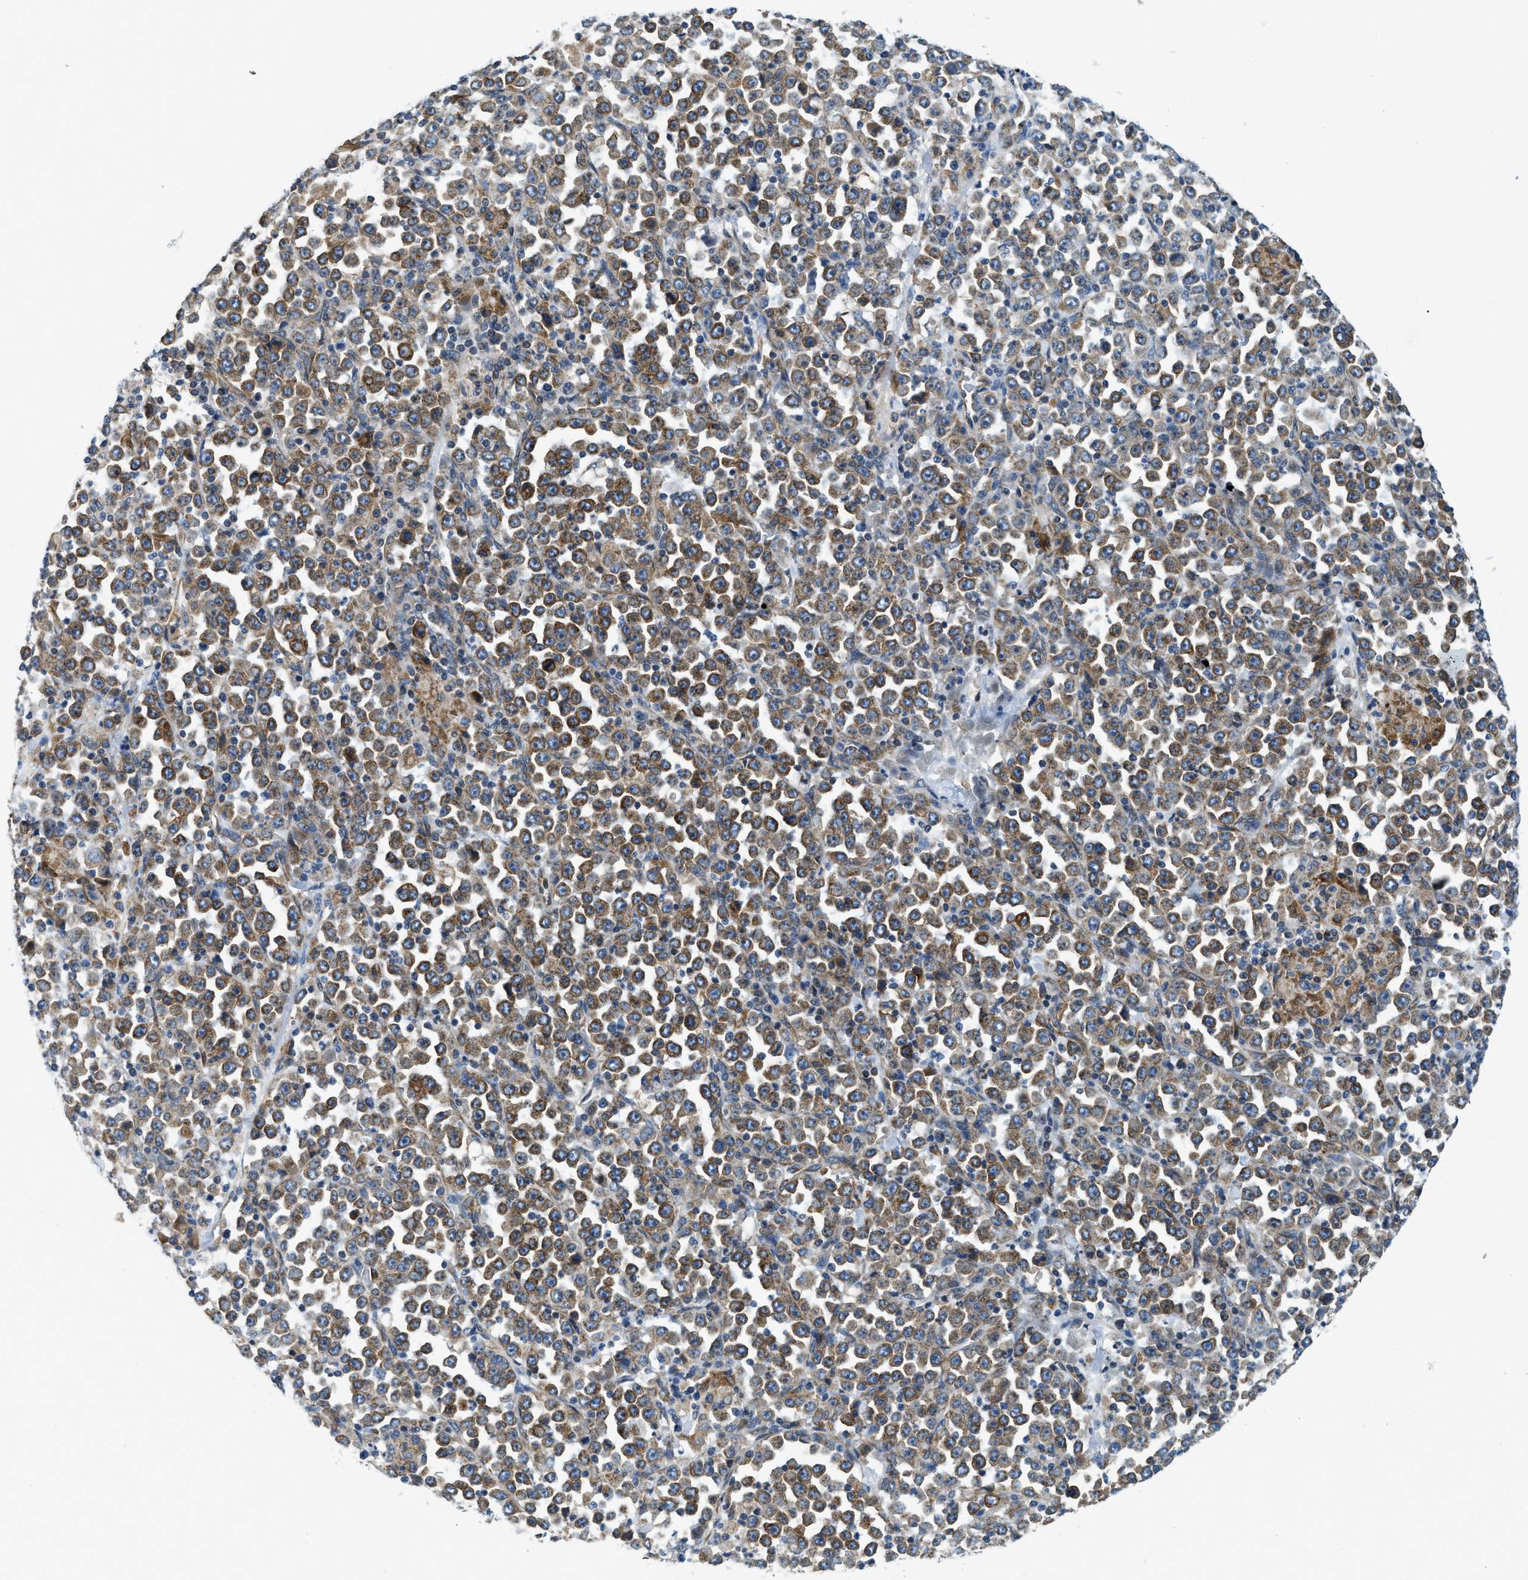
{"staining": {"intensity": "moderate", "quantity": ">75%", "location": "cytoplasmic/membranous"}, "tissue": "stomach cancer", "cell_type": "Tumor cells", "image_type": "cancer", "snomed": [{"axis": "morphology", "description": "Normal tissue, NOS"}, {"axis": "morphology", "description": "Adenocarcinoma, NOS"}, {"axis": "topography", "description": "Stomach, upper"}, {"axis": "topography", "description": "Stomach"}], "caption": "Tumor cells reveal medium levels of moderate cytoplasmic/membranous positivity in about >75% of cells in human stomach adenocarcinoma. The staining is performed using DAB (3,3'-diaminobenzidine) brown chromogen to label protein expression. The nuclei are counter-stained blue using hematoxylin.", "gene": "BCAP31", "patient": {"sex": "male", "age": 59}}